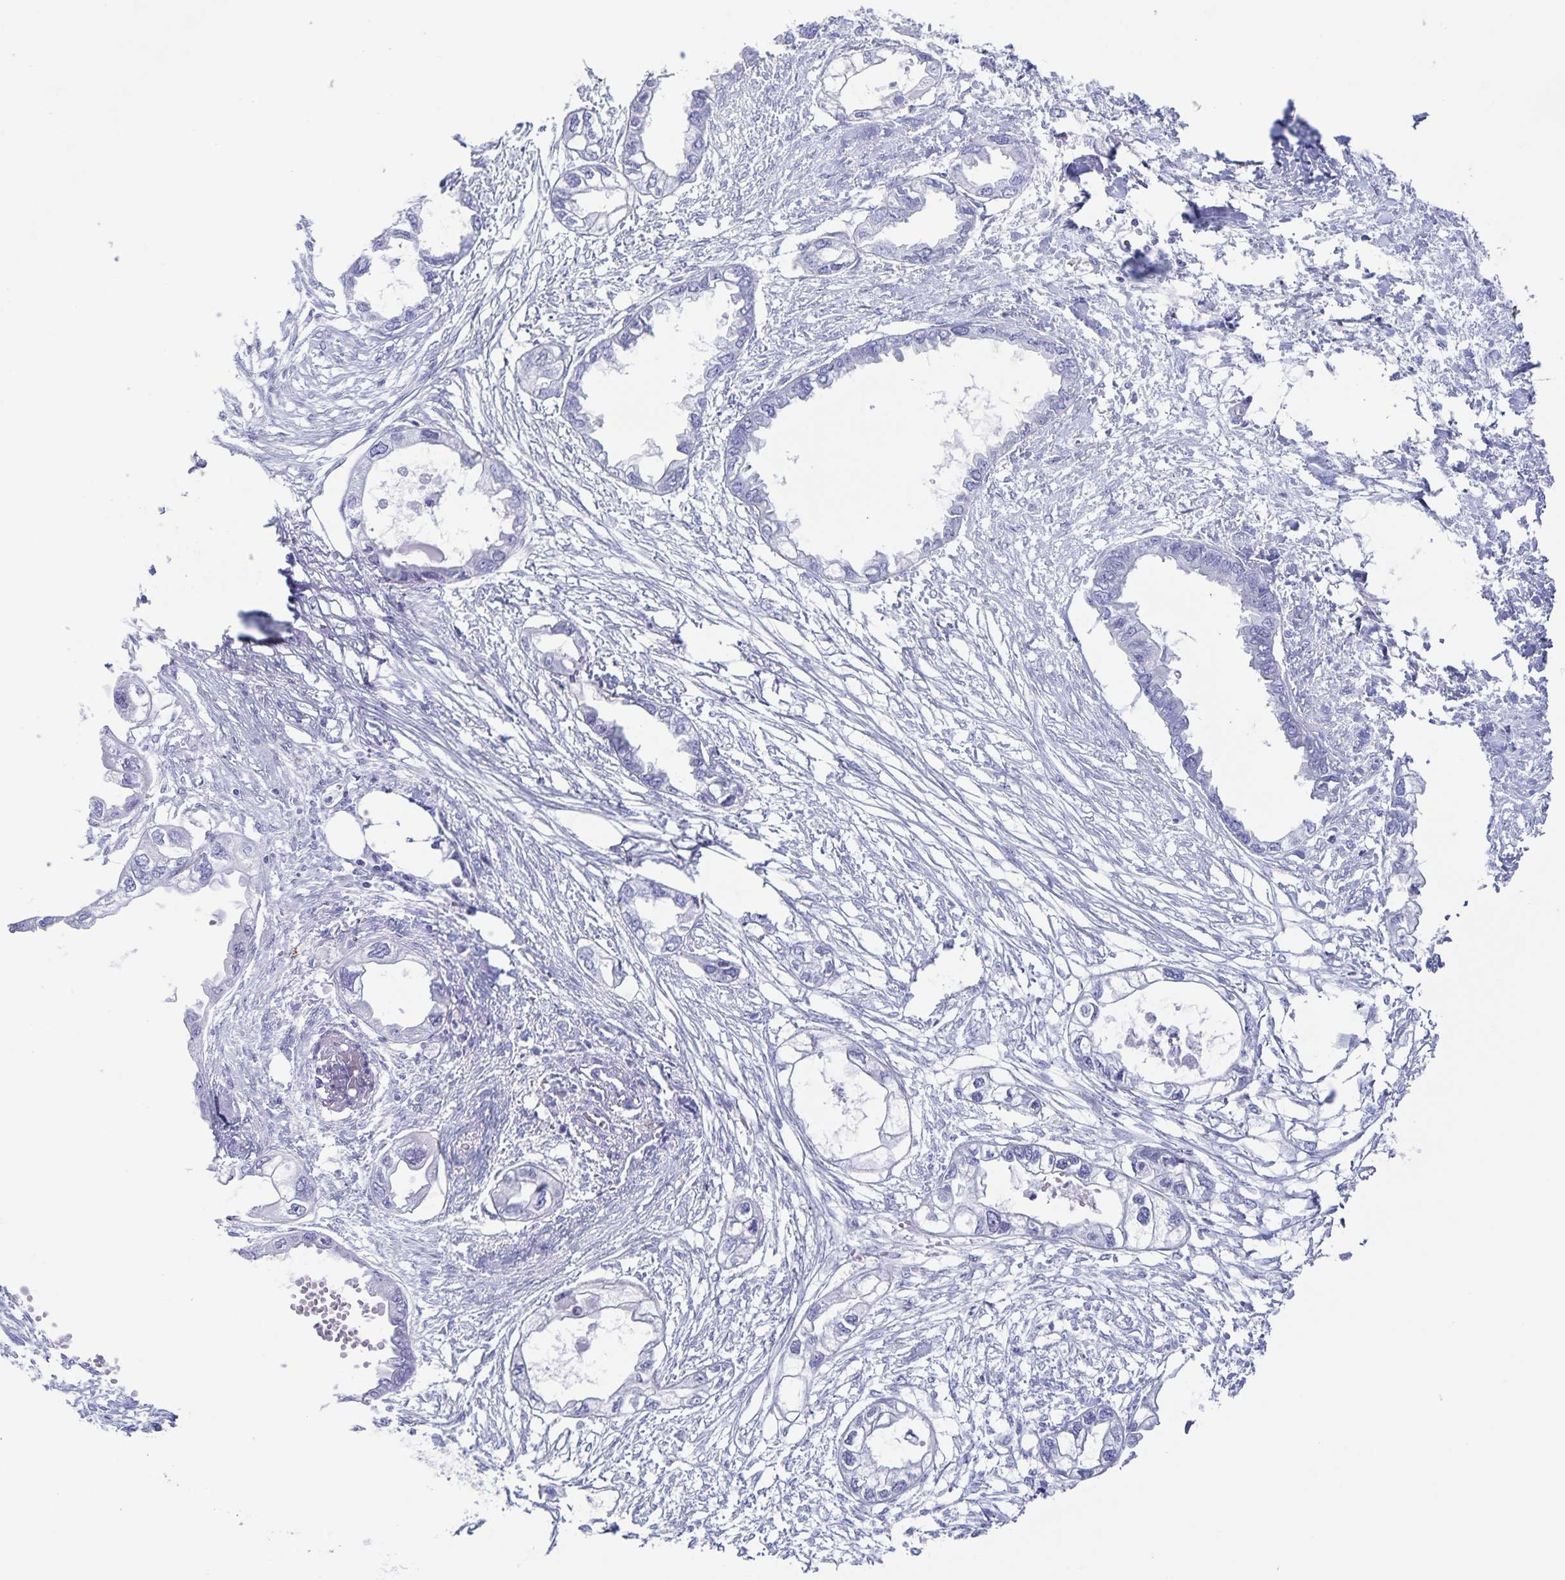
{"staining": {"intensity": "negative", "quantity": "none", "location": "none"}, "tissue": "endometrial cancer", "cell_type": "Tumor cells", "image_type": "cancer", "snomed": [{"axis": "morphology", "description": "Adenocarcinoma, NOS"}, {"axis": "morphology", "description": "Adenocarcinoma, metastatic, NOS"}, {"axis": "topography", "description": "Adipose tissue"}, {"axis": "topography", "description": "Endometrium"}], "caption": "There is no significant staining in tumor cells of endometrial cancer (adenocarcinoma).", "gene": "C12orf56", "patient": {"sex": "female", "age": 67}}